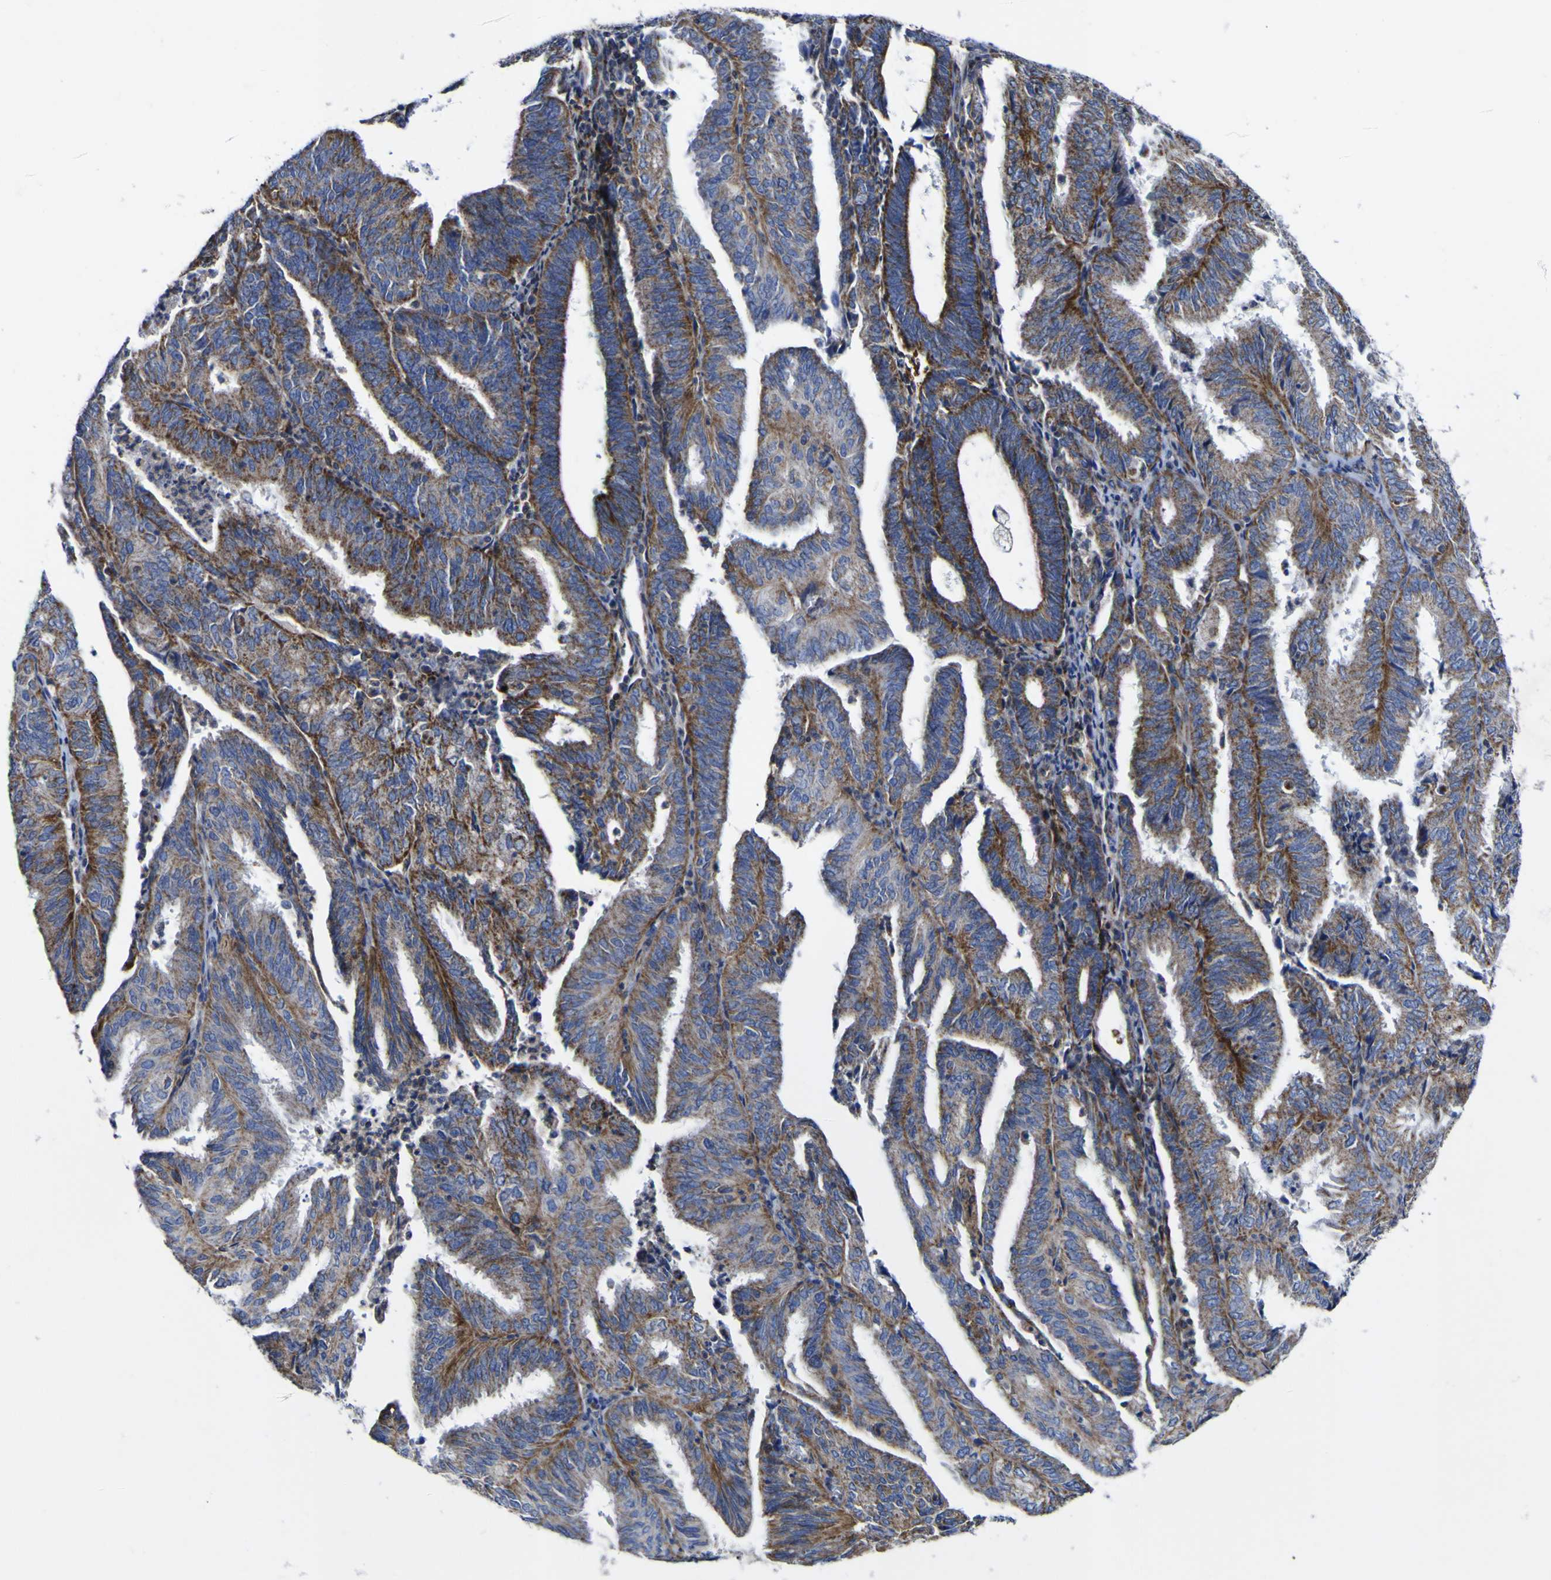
{"staining": {"intensity": "strong", "quantity": "25%-75%", "location": "cytoplasmic/membranous"}, "tissue": "endometrial cancer", "cell_type": "Tumor cells", "image_type": "cancer", "snomed": [{"axis": "morphology", "description": "Adenocarcinoma, NOS"}, {"axis": "topography", "description": "Uterus"}], "caption": "A brown stain labels strong cytoplasmic/membranous positivity of a protein in adenocarcinoma (endometrial) tumor cells.", "gene": "CCDC90B", "patient": {"sex": "female", "age": 60}}